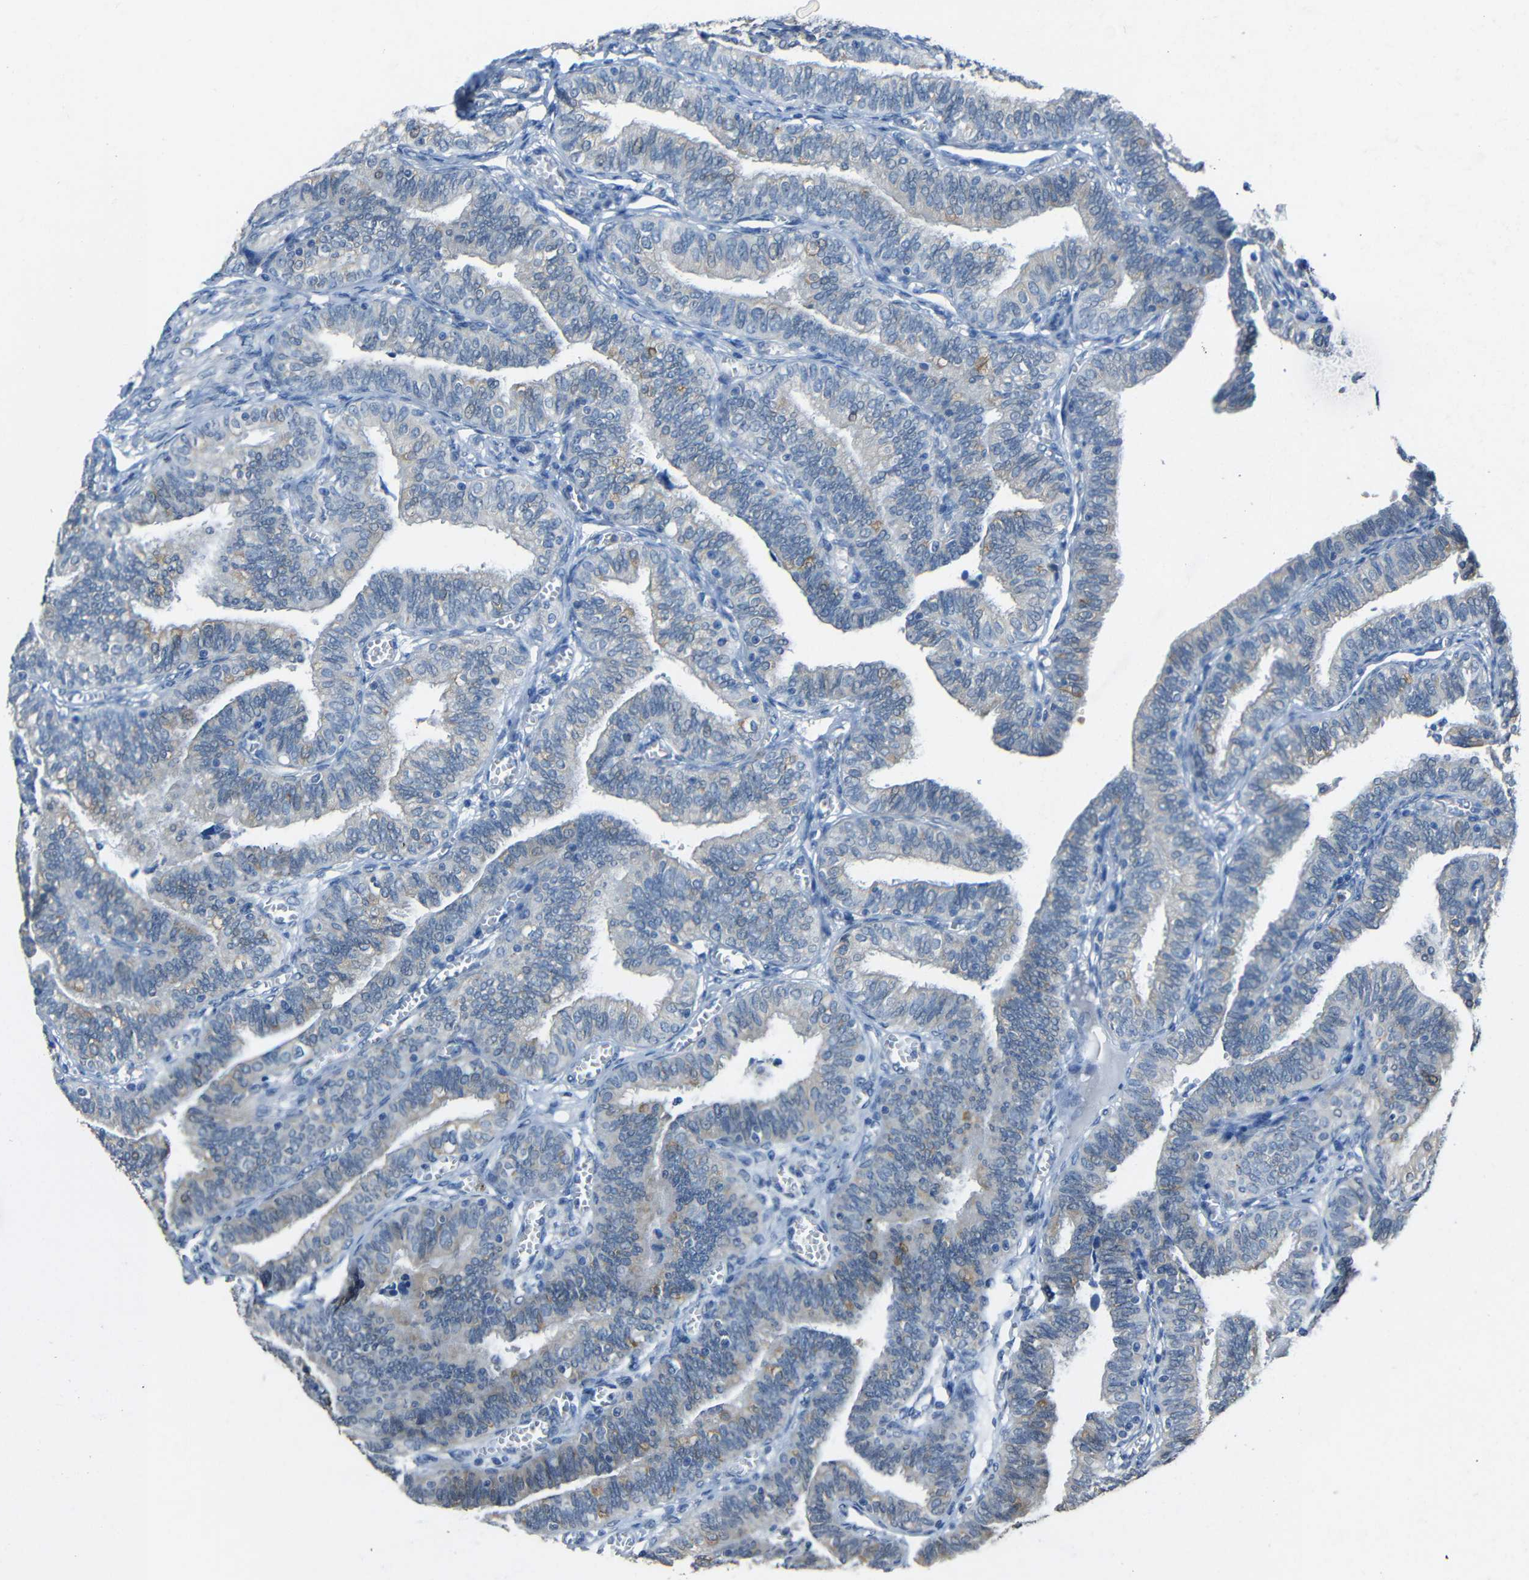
{"staining": {"intensity": "moderate", "quantity": "<25%", "location": "cytoplasmic/membranous"}, "tissue": "fallopian tube", "cell_type": "Glandular cells", "image_type": "normal", "snomed": [{"axis": "morphology", "description": "Normal tissue, NOS"}, {"axis": "topography", "description": "Fallopian tube"}], "caption": "The immunohistochemical stain shows moderate cytoplasmic/membranous staining in glandular cells of unremarkable fallopian tube. The staining is performed using DAB (3,3'-diaminobenzidine) brown chromogen to label protein expression. The nuclei are counter-stained blue using hematoxylin.", "gene": "STBD1", "patient": {"sex": "female", "age": 32}}